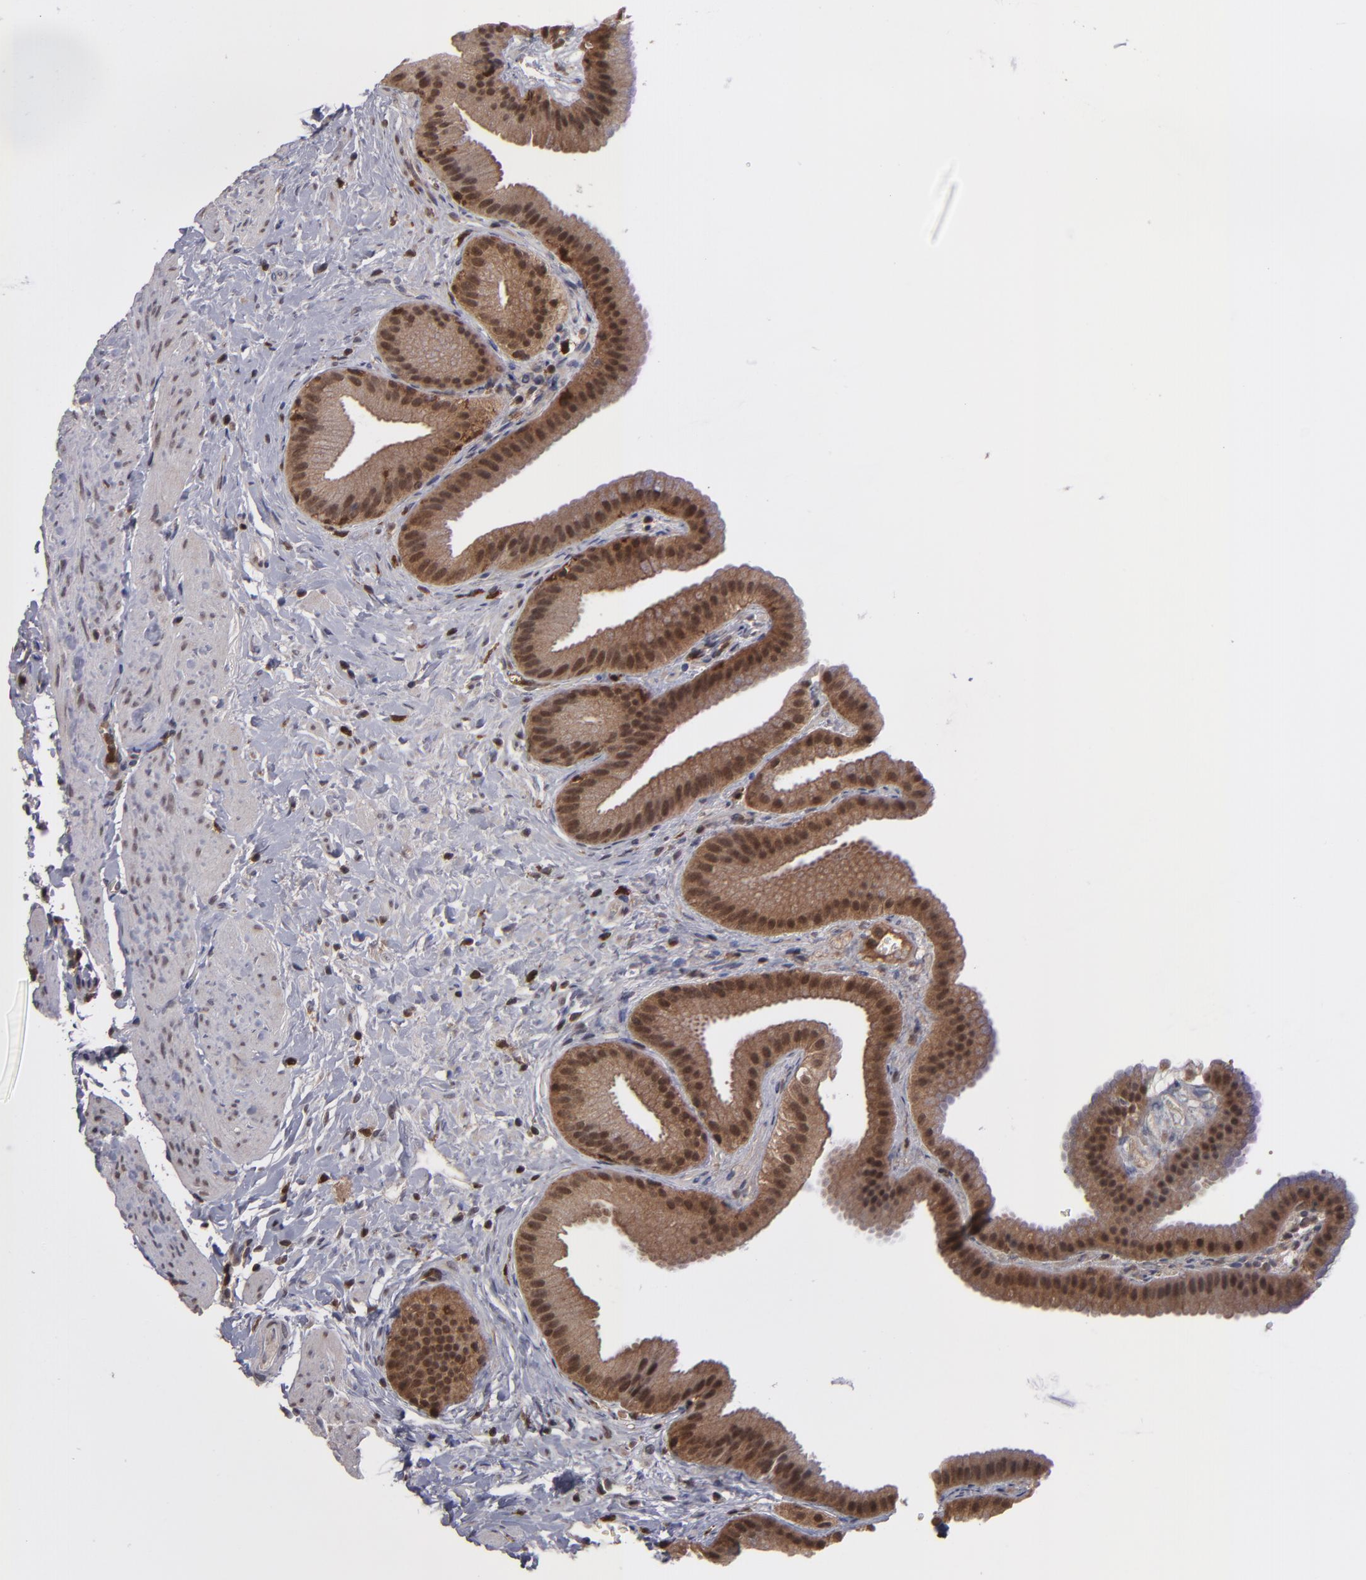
{"staining": {"intensity": "moderate", "quantity": ">75%", "location": "cytoplasmic/membranous,nuclear"}, "tissue": "gallbladder", "cell_type": "Glandular cells", "image_type": "normal", "snomed": [{"axis": "morphology", "description": "Normal tissue, NOS"}, {"axis": "topography", "description": "Gallbladder"}], "caption": "An image of gallbladder stained for a protein displays moderate cytoplasmic/membranous,nuclear brown staining in glandular cells. Nuclei are stained in blue.", "gene": "GRB2", "patient": {"sex": "female", "age": 63}}